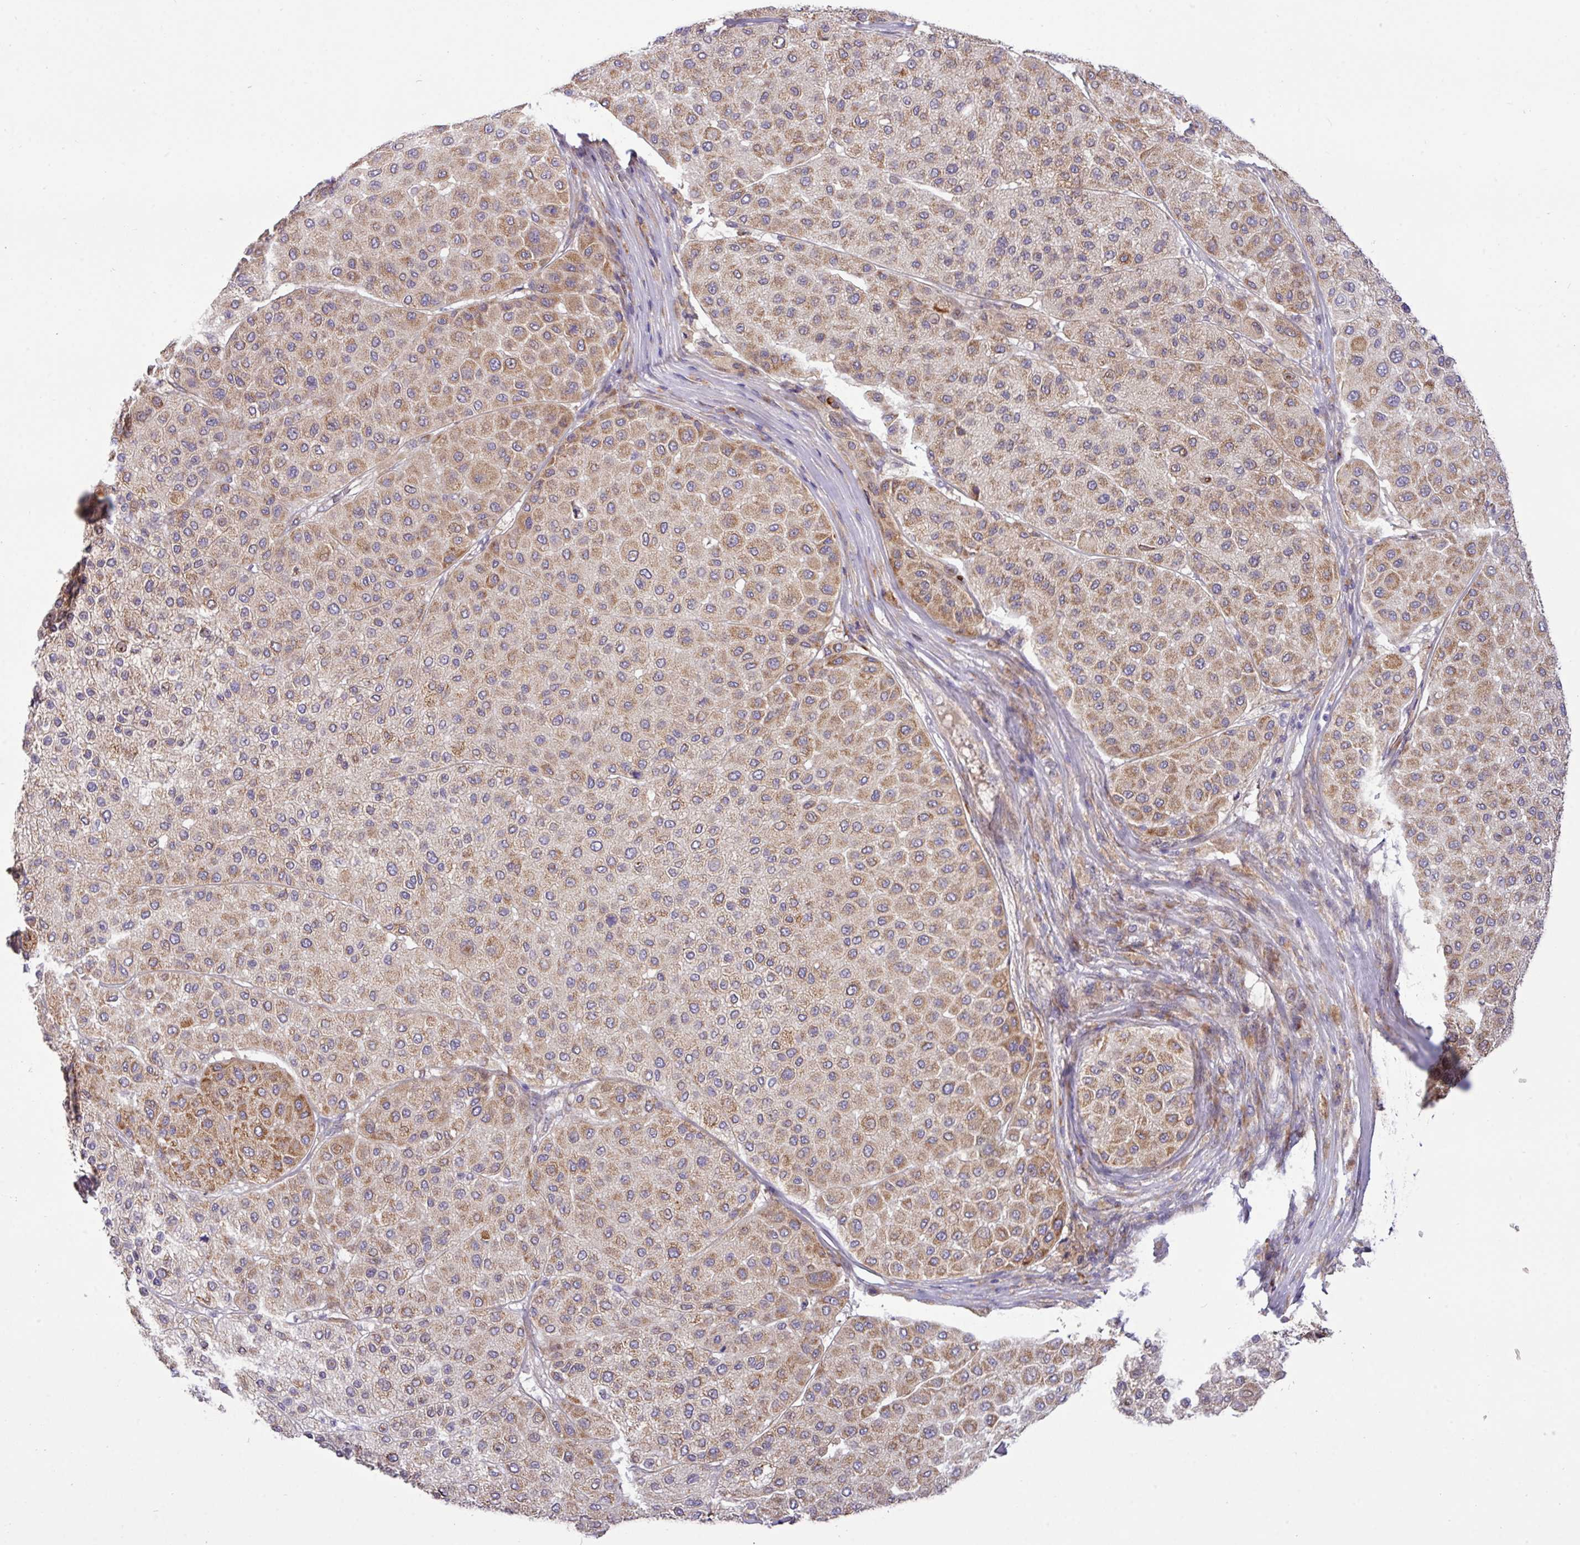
{"staining": {"intensity": "moderate", "quantity": ">75%", "location": "cytoplasmic/membranous"}, "tissue": "melanoma", "cell_type": "Tumor cells", "image_type": "cancer", "snomed": [{"axis": "morphology", "description": "Malignant melanoma, Metastatic site"}, {"axis": "topography", "description": "Smooth muscle"}], "caption": "This is a histology image of IHC staining of melanoma, which shows moderate staining in the cytoplasmic/membranous of tumor cells.", "gene": "TM2D2", "patient": {"sex": "male", "age": 41}}